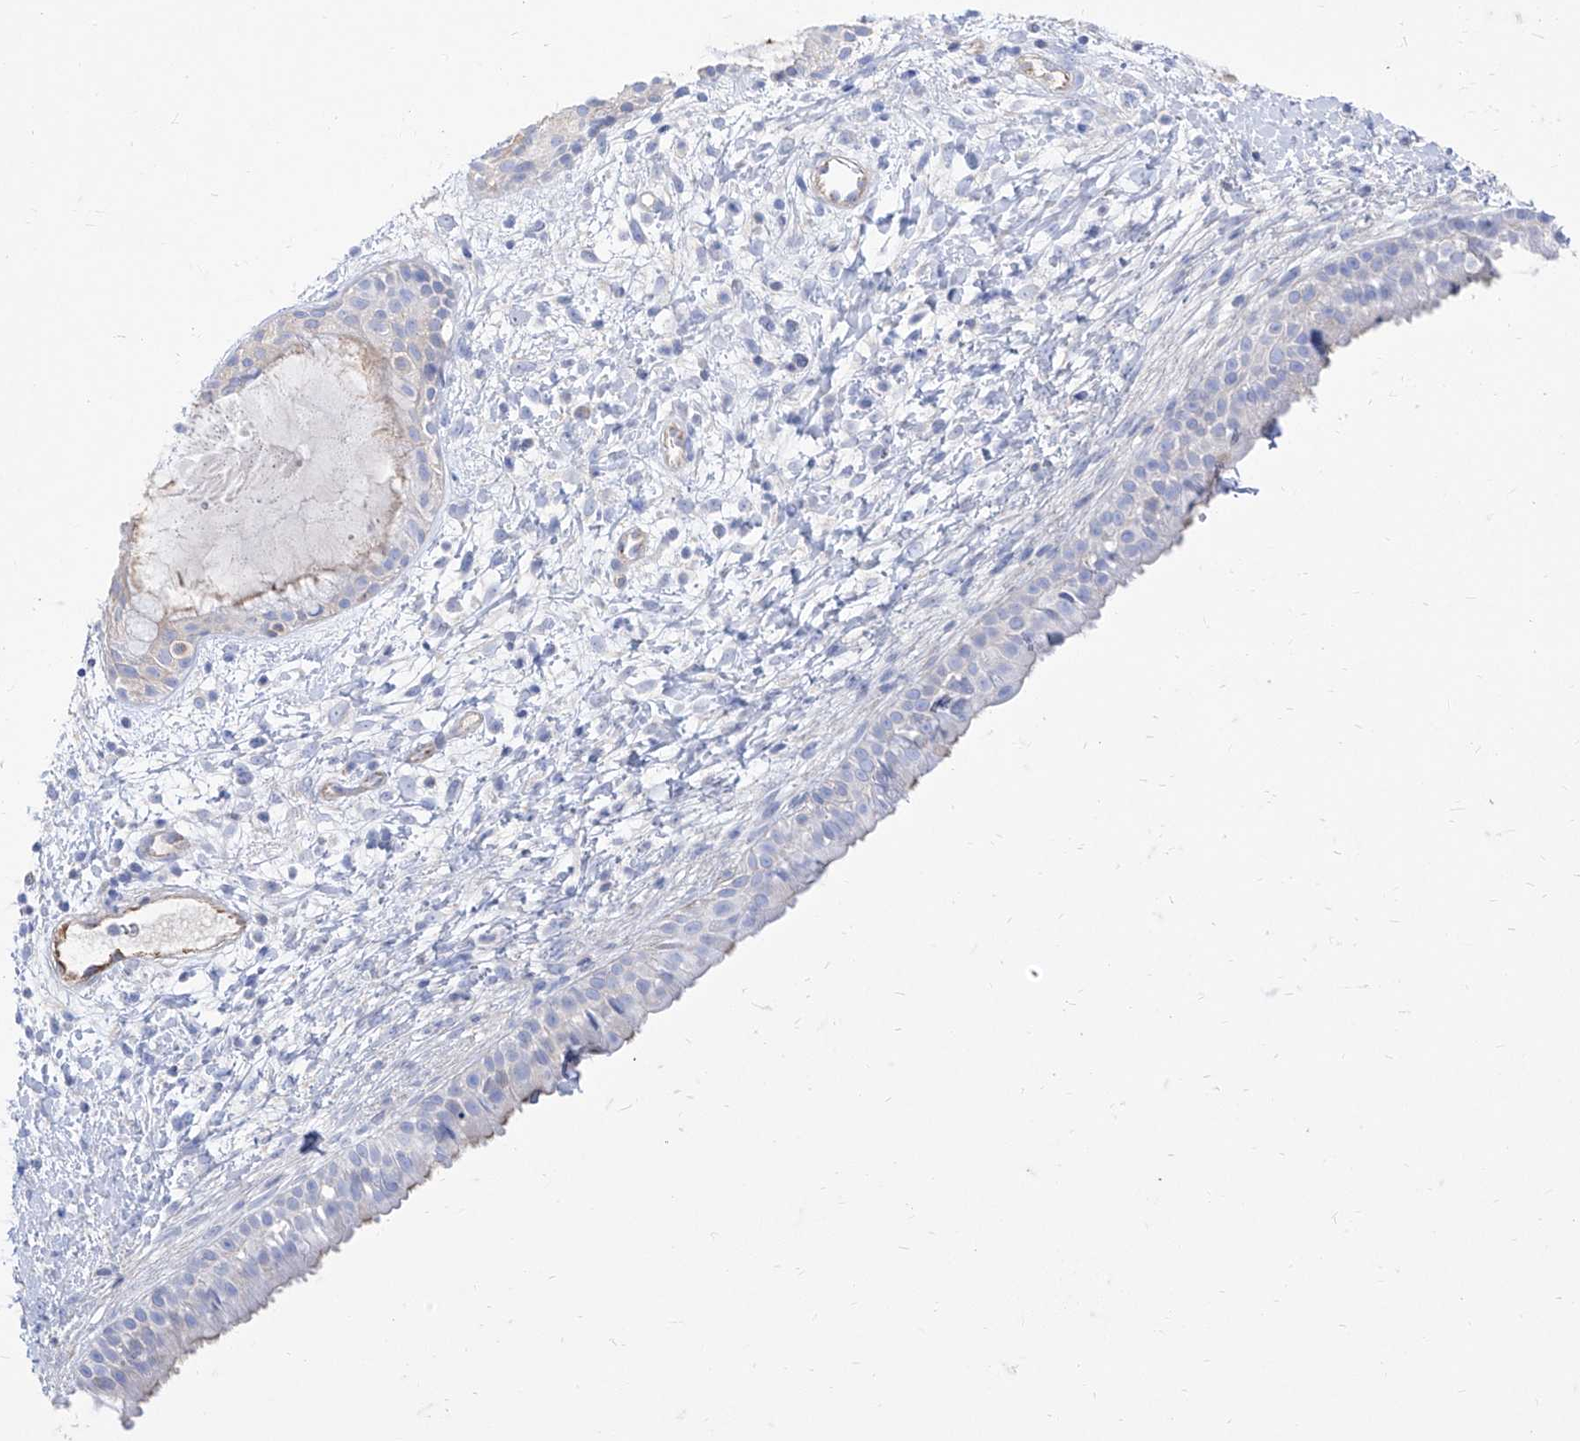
{"staining": {"intensity": "negative", "quantity": "none", "location": "none"}, "tissue": "nasopharynx", "cell_type": "Respiratory epithelial cells", "image_type": "normal", "snomed": [{"axis": "morphology", "description": "Normal tissue, NOS"}, {"axis": "topography", "description": "Nasopharynx"}], "caption": "Respiratory epithelial cells show no significant protein staining in benign nasopharynx. The staining is performed using DAB (3,3'-diaminobenzidine) brown chromogen with nuclei counter-stained in using hematoxylin.", "gene": "C1orf74", "patient": {"sex": "male", "age": 22}}